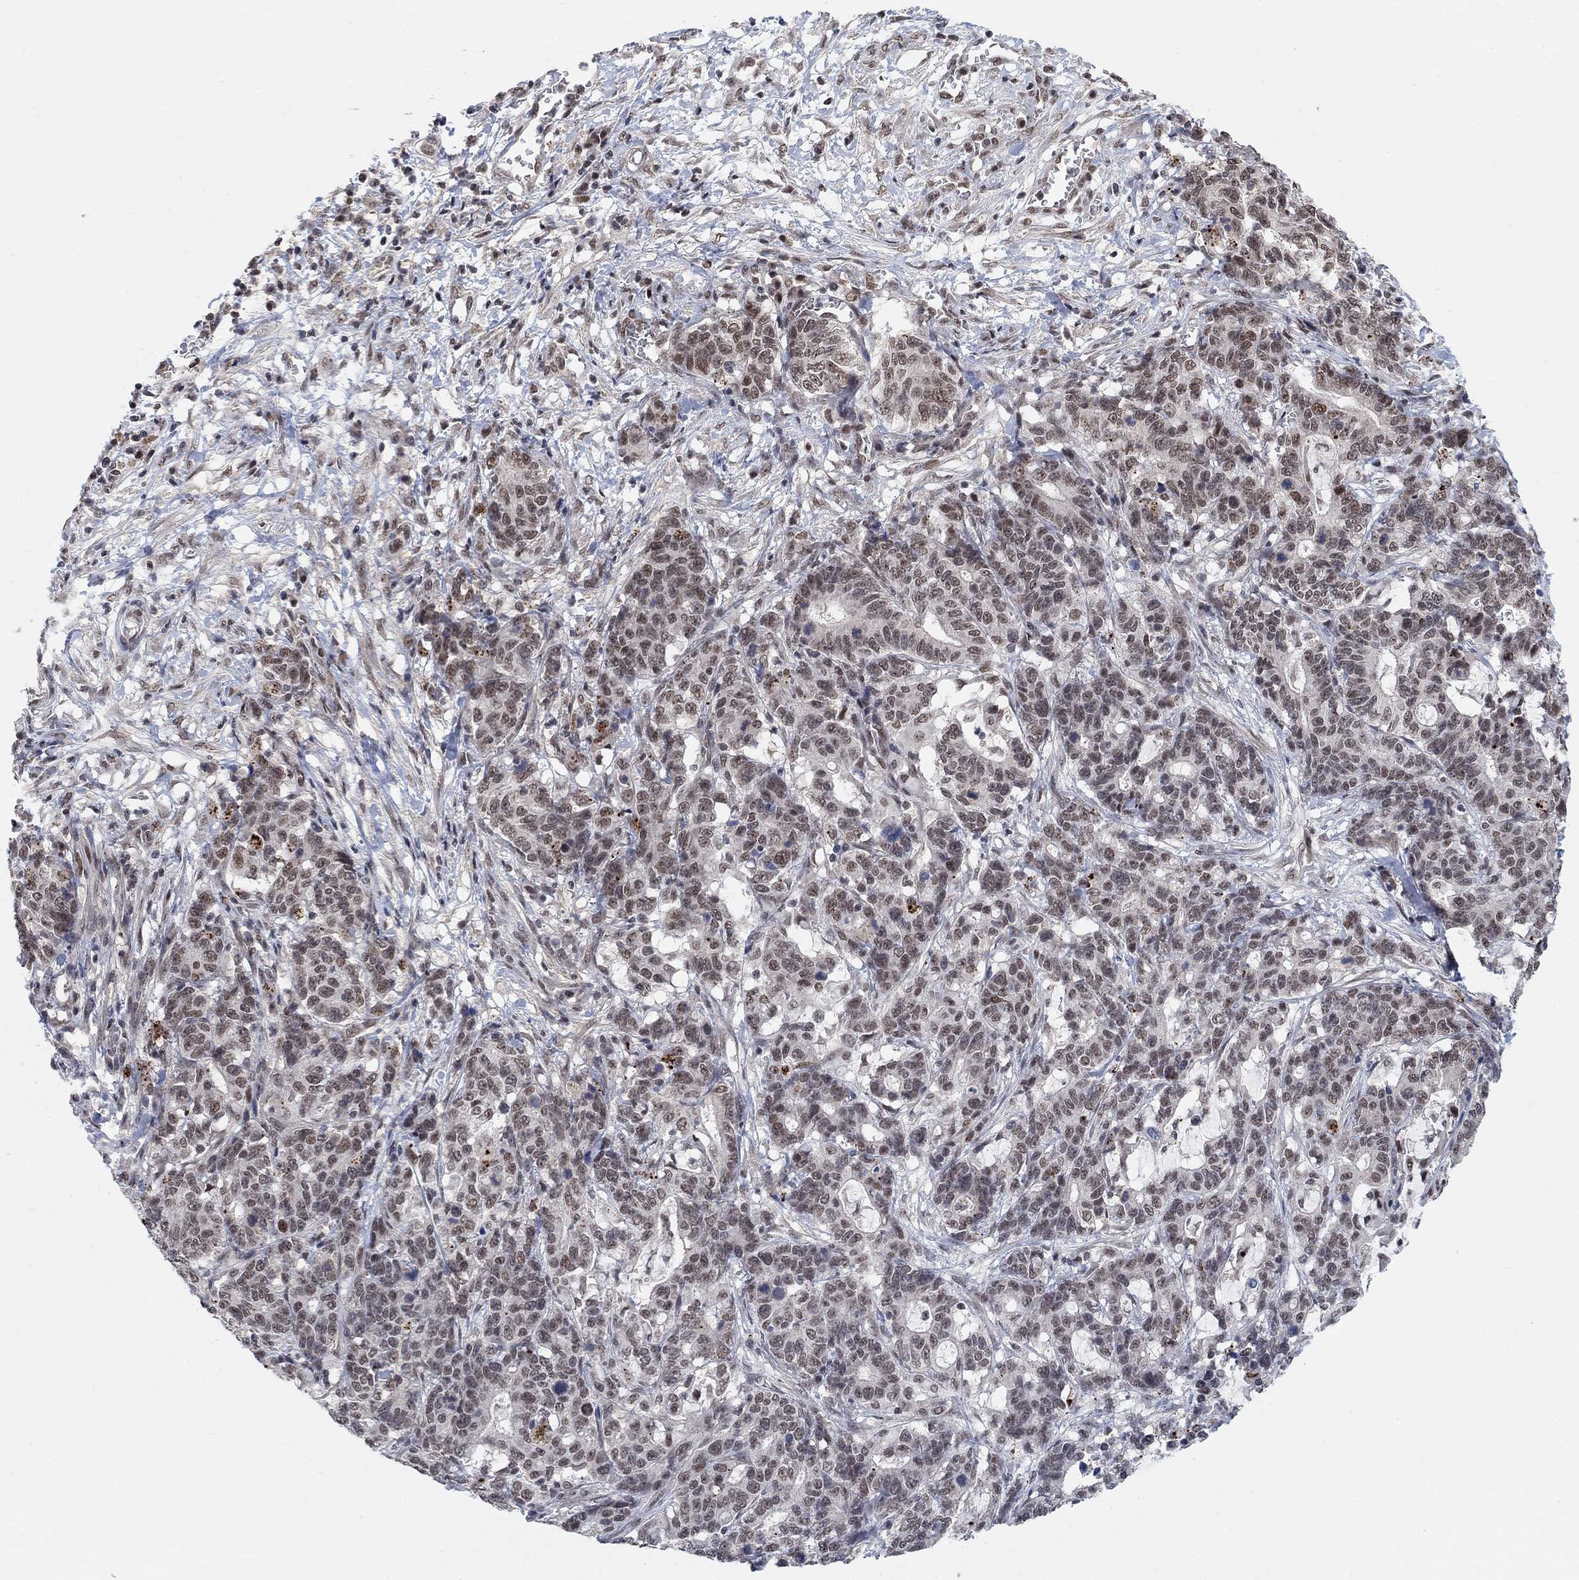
{"staining": {"intensity": "moderate", "quantity": ">75%", "location": "nuclear"}, "tissue": "stomach cancer", "cell_type": "Tumor cells", "image_type": "cancer", "snomed": [{"axis": "morphology", "description": "Normal tissue, NOS"}, {"axis": "morphology", "description": "Adenocarcinoma, NOS"}, {"axis": "topography", "description": "Stomach"}], "caption": "Brown immunohistochemical staining in human stomach adenocarcinoma exhibits moderate nuclear staining in about >75% of tumor cells. (DAB (3,3'-diaminobenzidine) IHC with brightfield microscopy, high magnification).", "gene": "THAP8", "patient": {"sex": "female", "age": 64}}